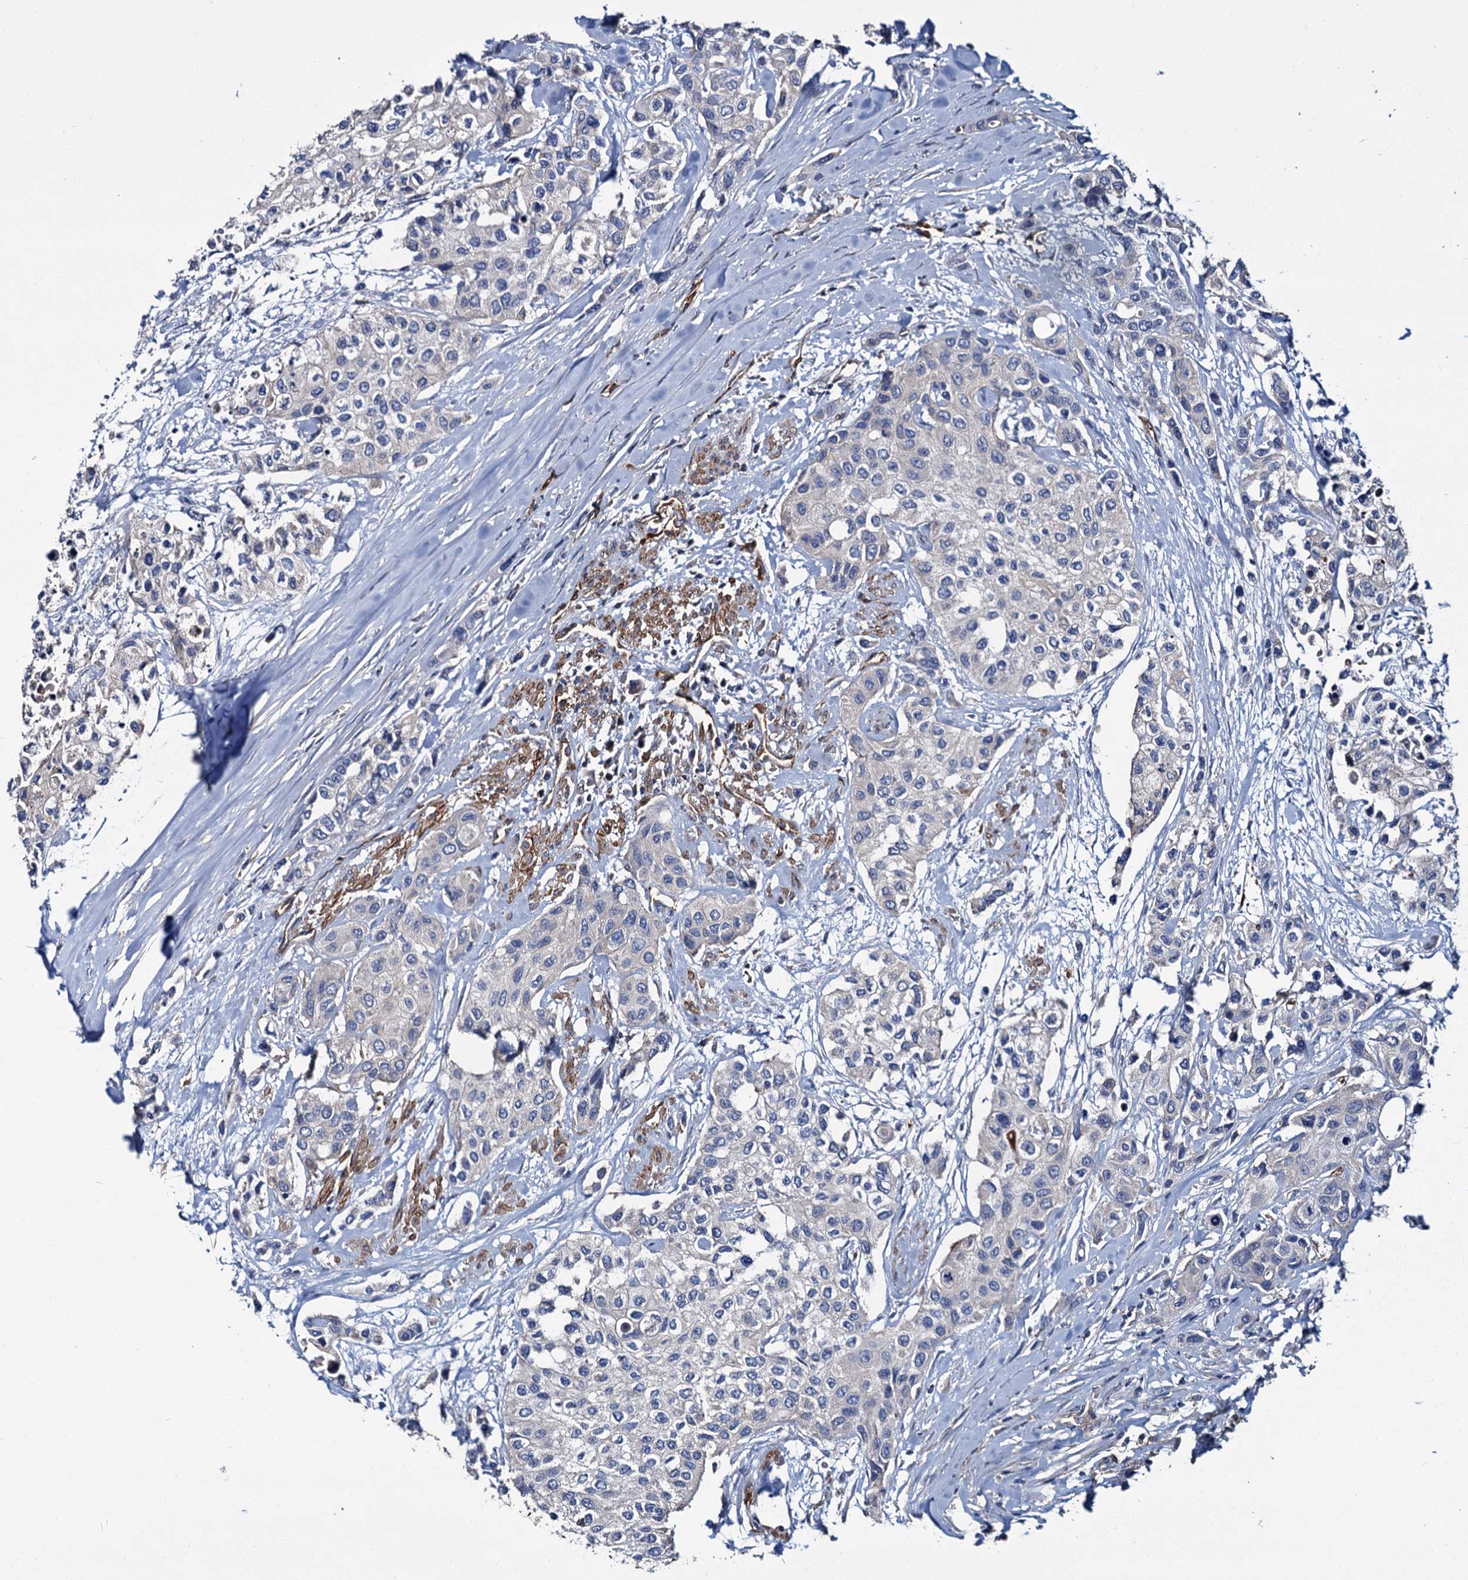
{"staining": {"intensity": "weak", "quantity": "<25%", "location": "cytoplasmic/membranous"}, "tissue": "urothelial cancer", "cell_type": "Tumor cells", "image_type": "cancer", "snomed": [{"axis": "morphology", "description": "Normal tissue, NOS"}, {"axis": "morphology", "description": "Urothelial carcinoma, High grade"}, {"axis": "topography", "description": "Vascular tissue"}, {"axis": "topography", "description": "Urinary bladder"}], "caption": "There is no significant staining in tumor cells of urothelial cancer.", "gene": "CACNA1C", "patient": {"sex": "female", "age": 56}}